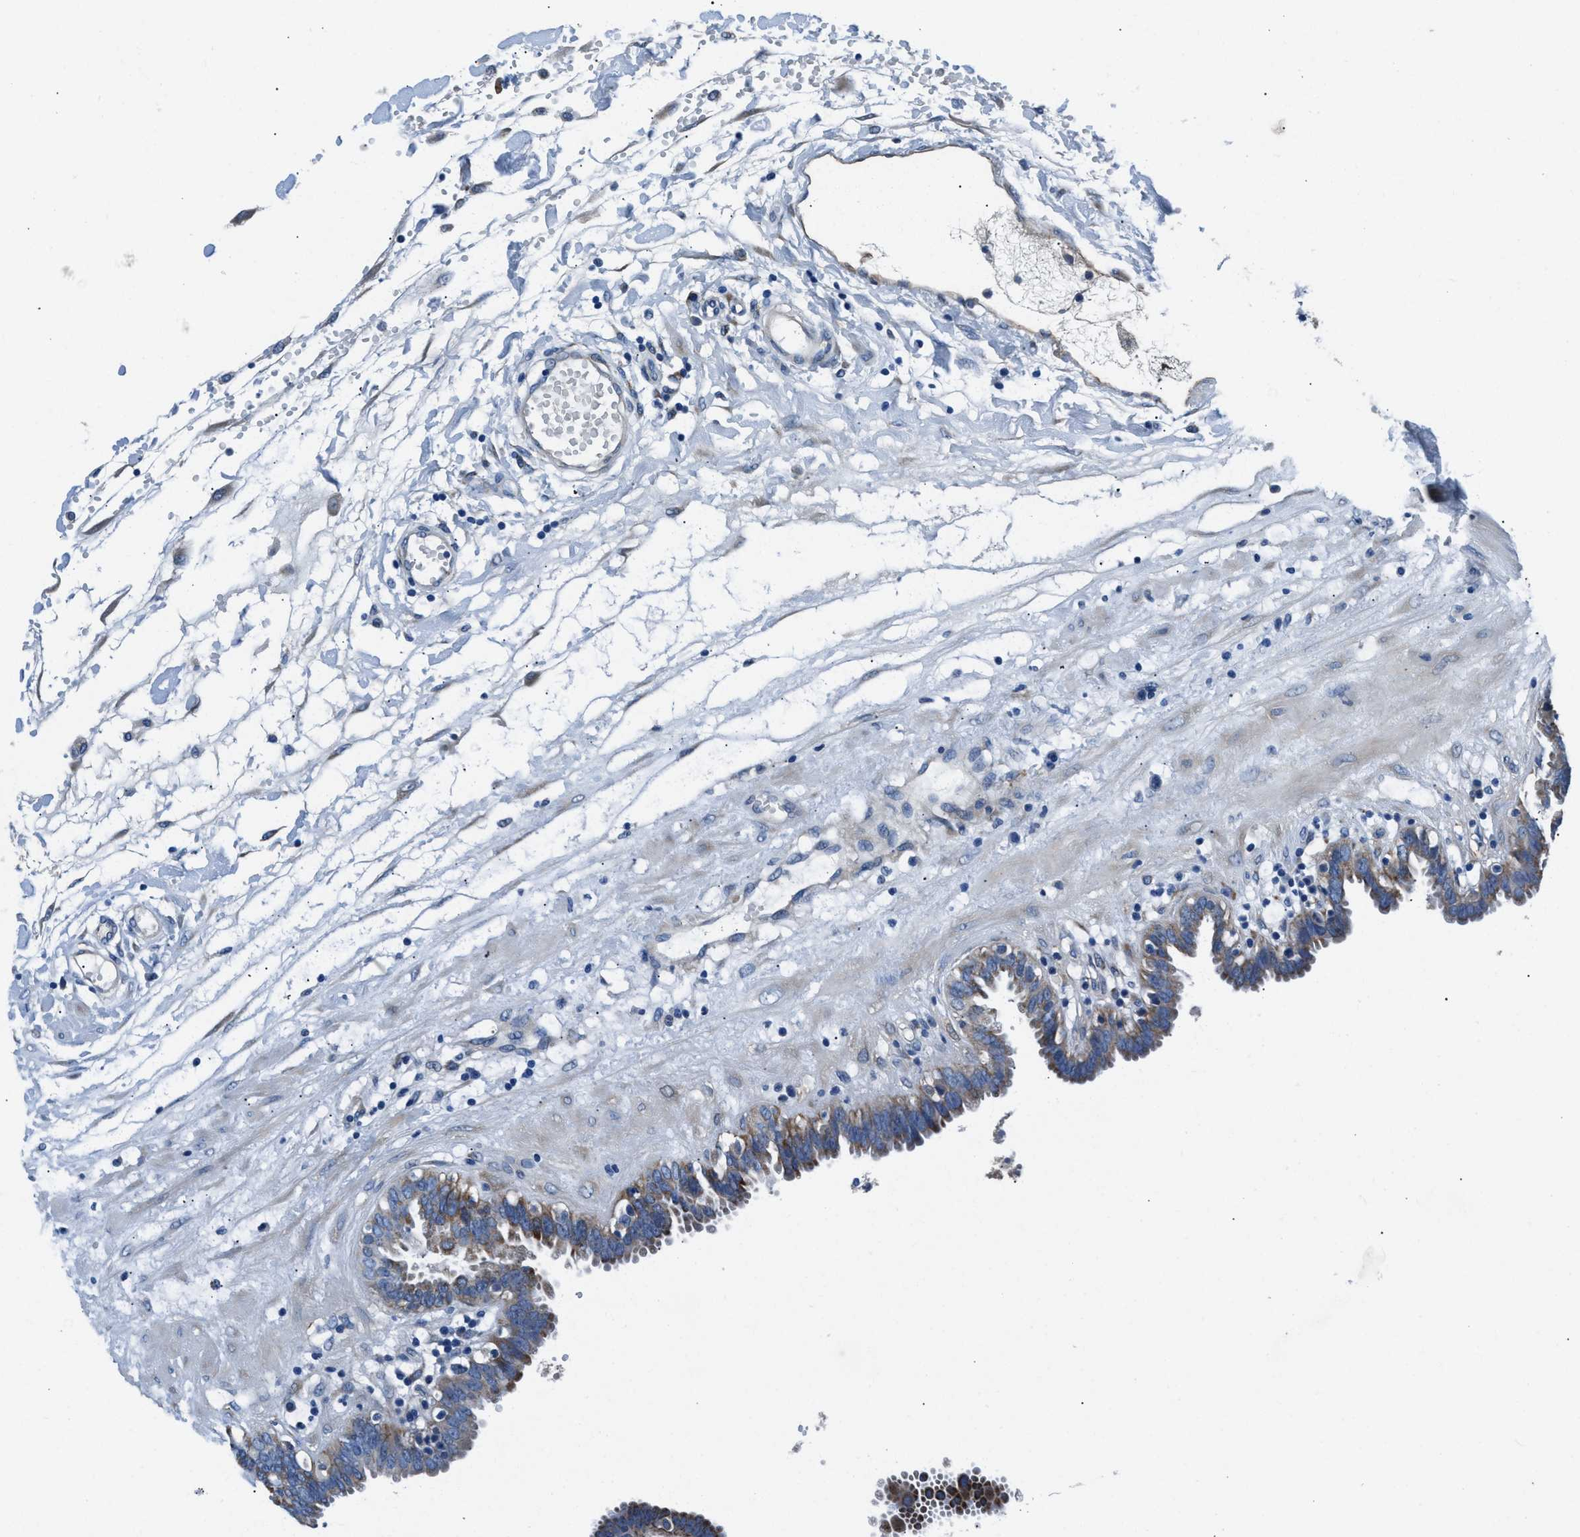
{"staining": {"intensity": "weak", "quantity": "<25%", "location": "cytoplasmic/membranous"}, "tissue": "fallopian tube", "cell_type": "Glandular cells", "image_type": "normal", "snomed": [{"axis": "morphology", "description": "Normal tissue, NOS"}, {"axis": "topography", "description": "Fallopian tube"}, {"axis": "topography", "description": "Placenta"}], "caption": "High magnification brightfield microscopy of normal fallopian tube stained with DAB (brown) and counterstained with hematoxylin (blue): glandular cells show no significant staining. (DAB (3,3'-diaminobenzidine) immunohistochemistry (IHC), high magnification).", "gene": "PRTFDC1", "patient": {"sex": "female", "age": 32}}